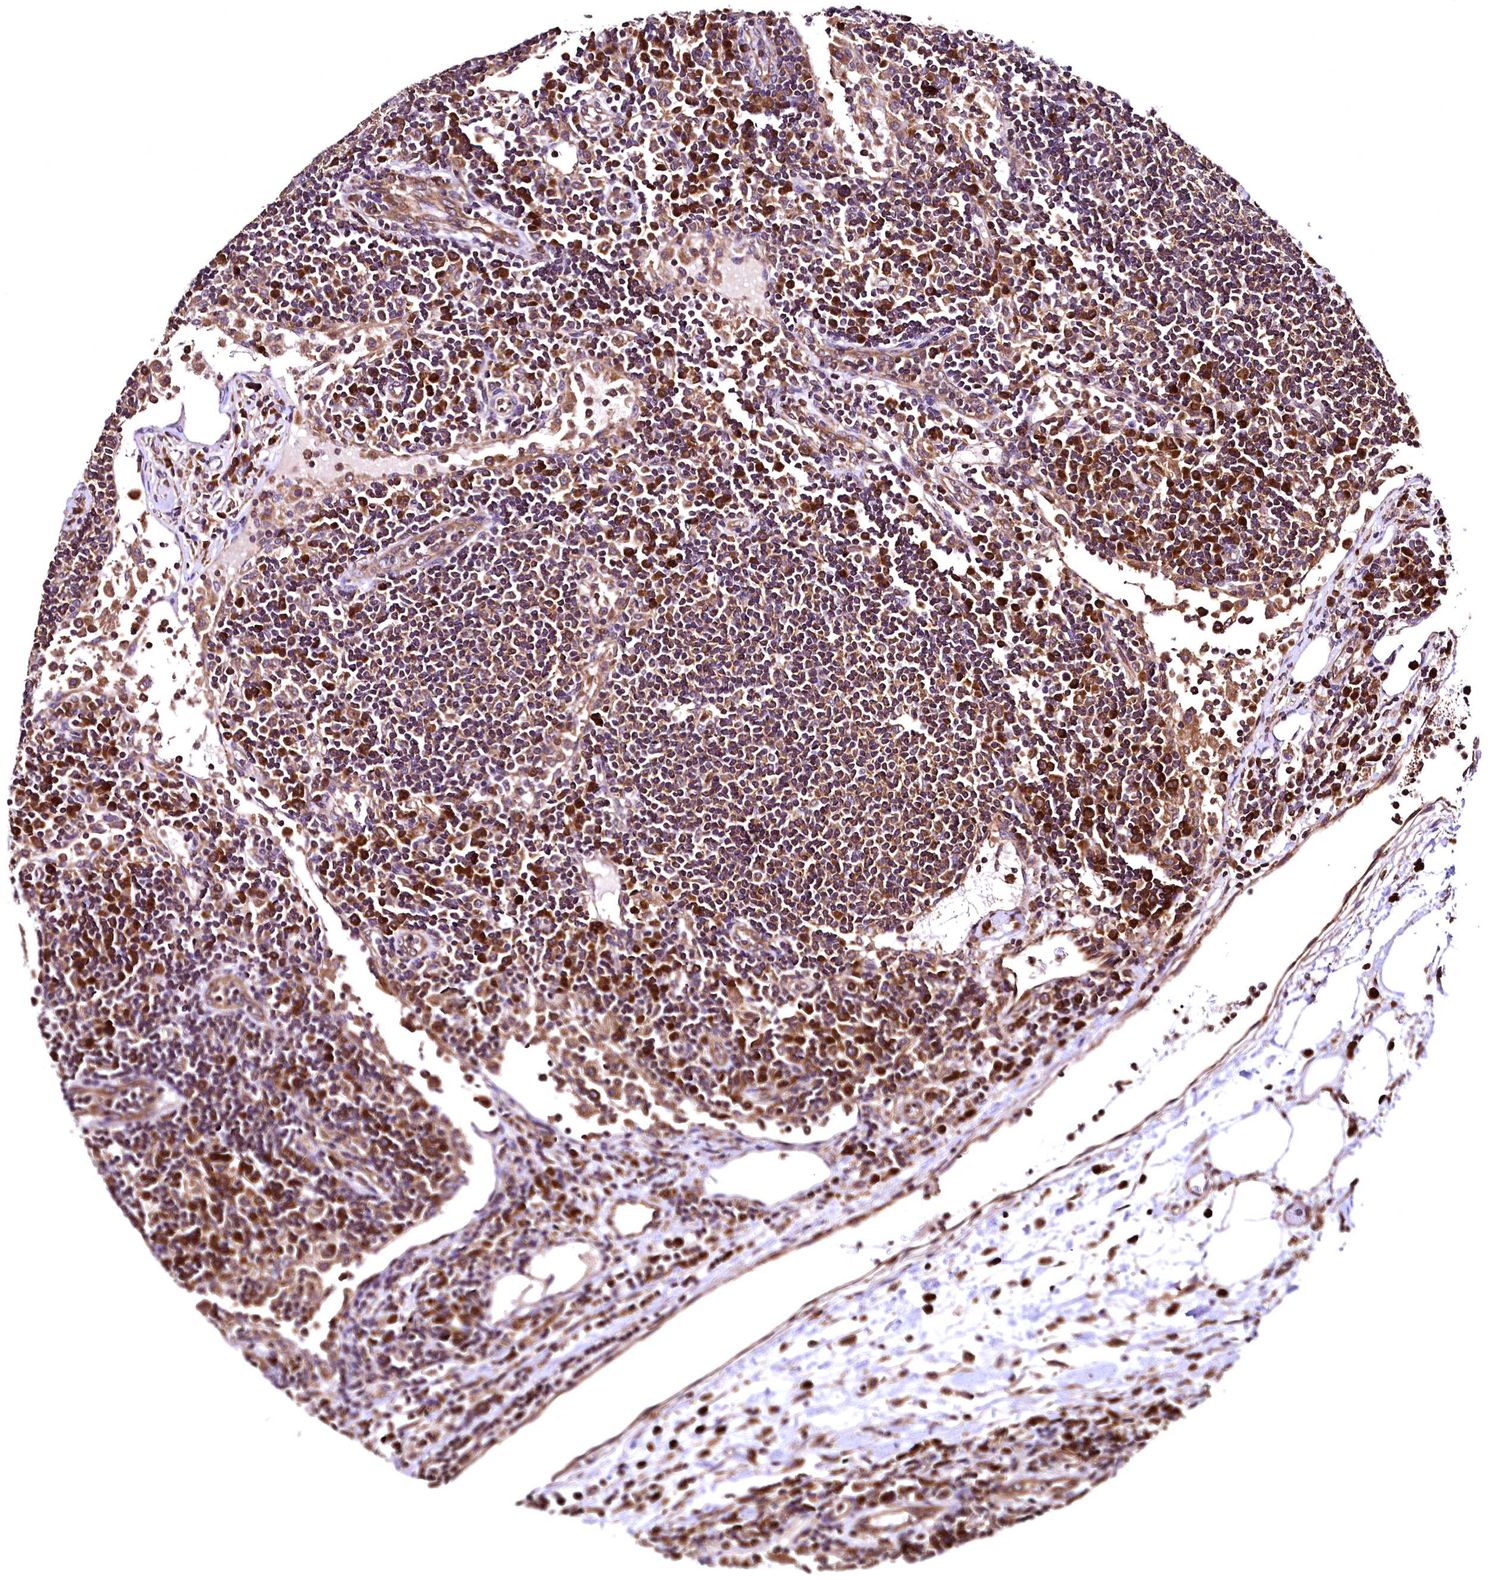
{"staining": {"intensity": "moderate", "quantity": ">75%", "location": "cytoplasmic/membranous"}, "tissue": "lymph node", "cell_type": "Germinal center cells", "image_type": "normal", "snomed": [{"axis": "morphology", "description": "Normal tissue, NOS"}, {"axis": "topography", "description": "Lymph node"}], "caption": "Lymph node stained with DAB (3,3'-diaminobenzidine) immunohistochemistry (IHC) demonstrates medium levels of moderate cytoplasmic/membranous staining in about >75% of germinal center cells. The staining was performed using DAB to visualize the protein expression in brown, while the nuclei were stained in blue with hematoxylin (Magnification: 20x).", "gene": "LRSAM1", "patient": {"sex": "female", "age": 53}}